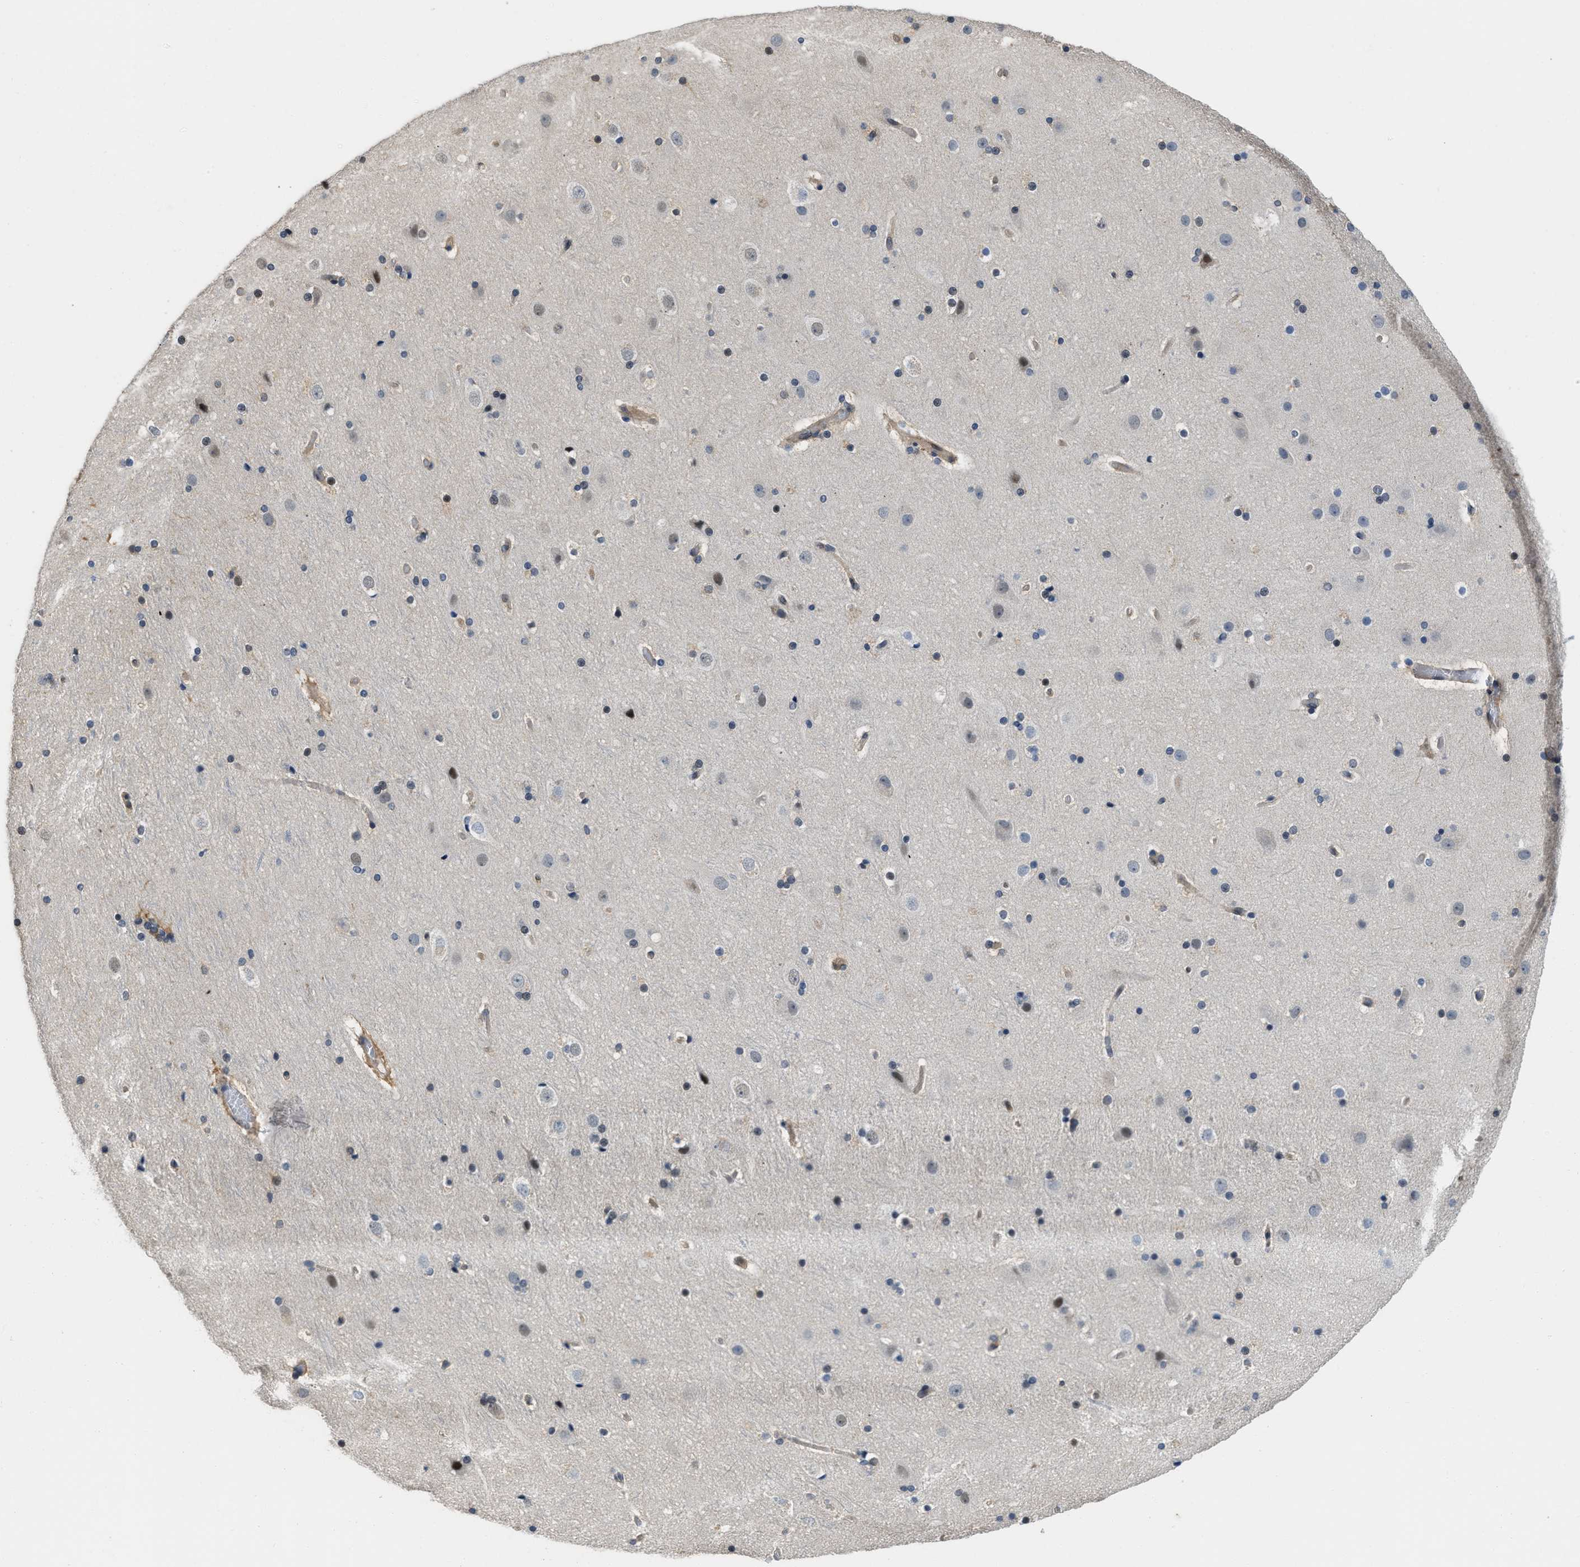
{"staining": {"intensity": "moderate", "quantity": "25%-75%", "location": "cytoplasmic/membranous"}, "tissue": "cerebral cortex", "cell_type": "Endothelial cells", "image_type": "normal", "snomed": [{"axis": "morphology", "description": "Normal tissue, NOS"}, {"axis": "topography", "description": "Cerebral cortex"}], "caption": "High-power microscopy captured an immunohistochemistry (IHC) micrograph of unremarkable cerebral cortex, revealing moderate cytoplasmic/membranous positivity in about 25%-75% of endothelial cells. Immunohistochemistry stains the protein in brown and the nuclei are stained blue.", "gene": "TES", "patient": {"sex": "male", "age": 57}}